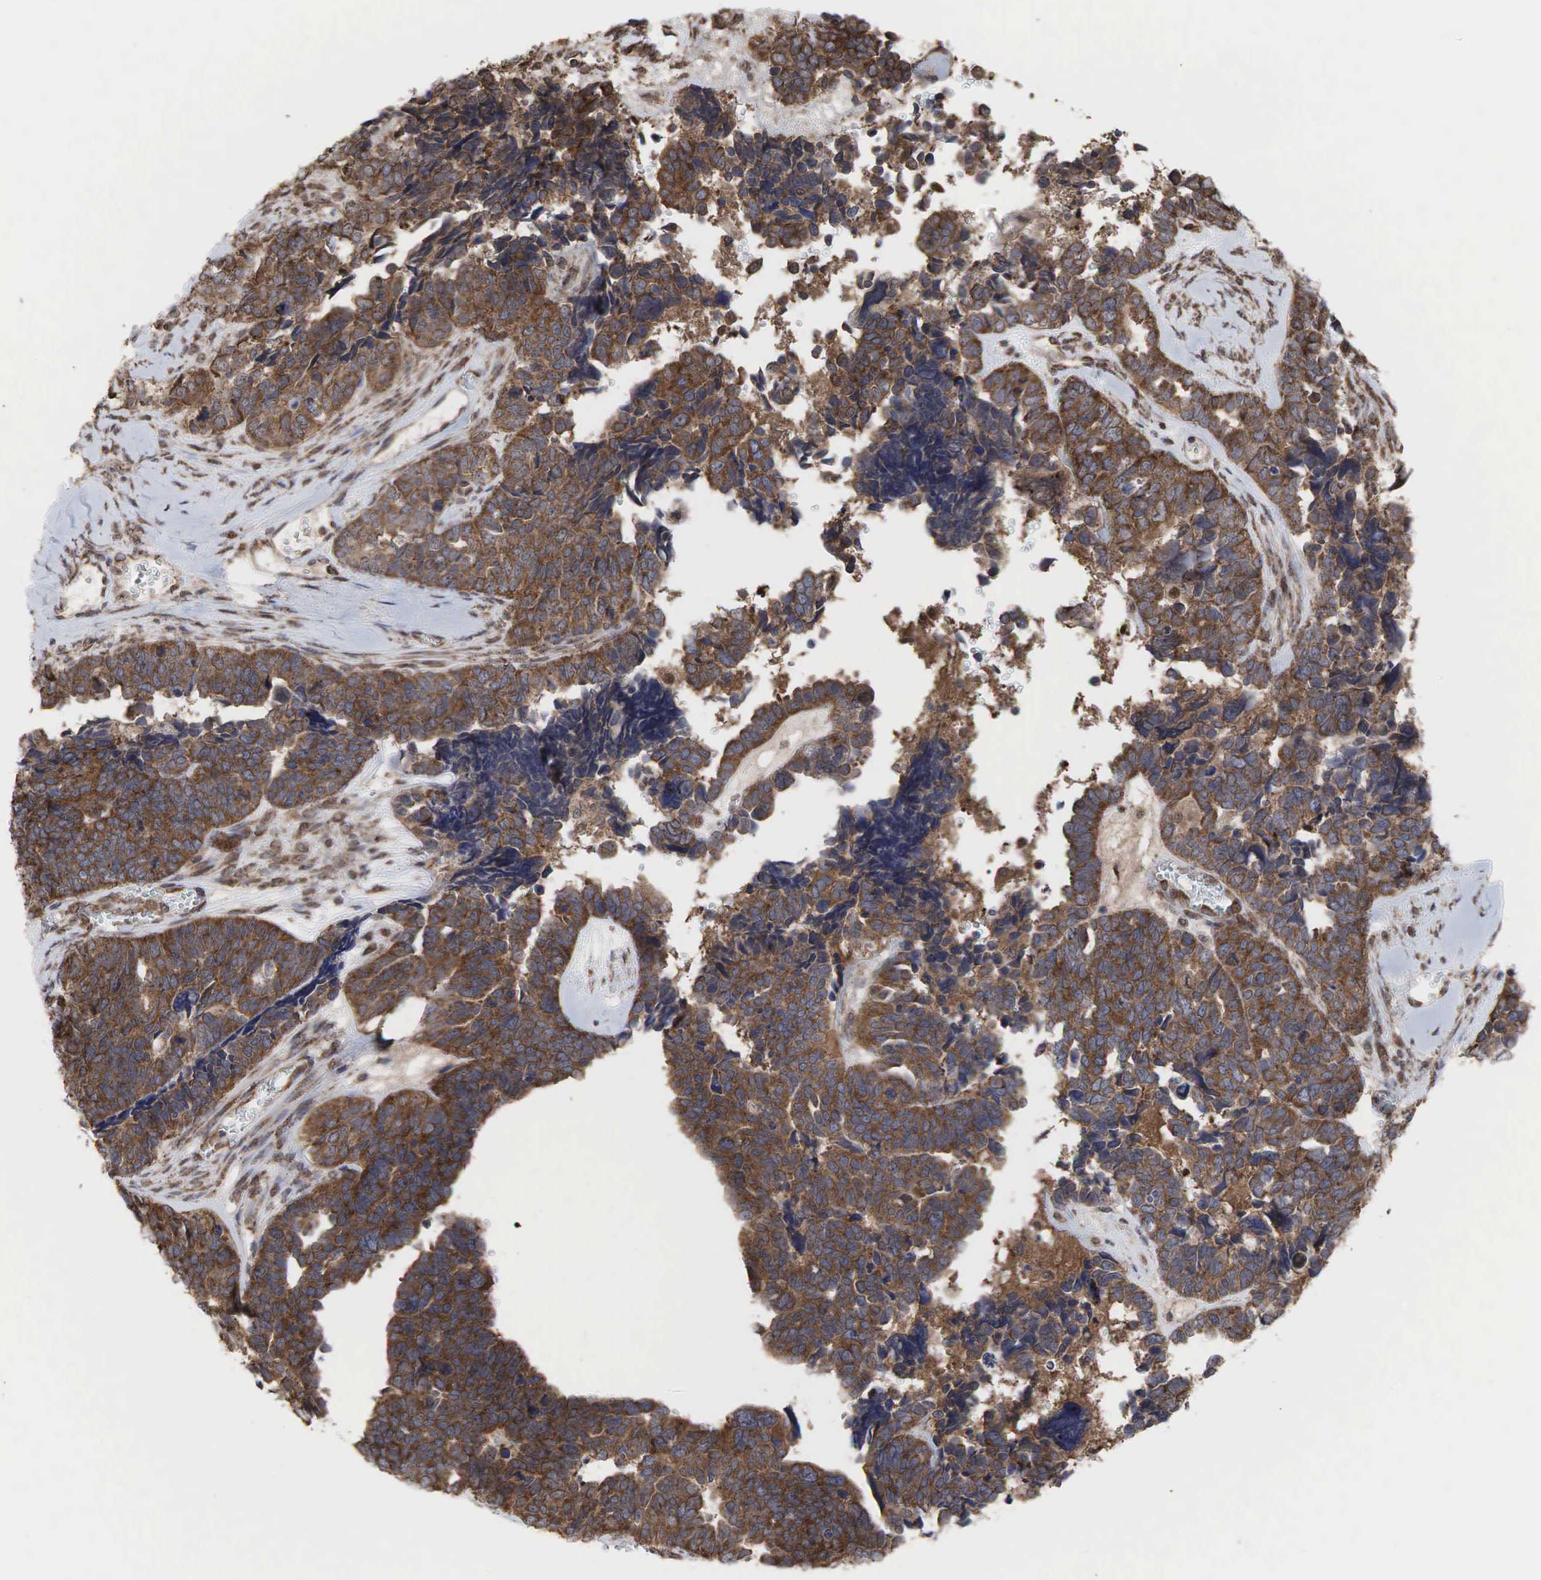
{"staining": {"intensity": "strong", "quantity": ">75%", "location": "cytoplasmic/membranous"}, "tissue": "ovarian cancer", "cell_type": "Tumor cells", "image_type": "cancer", "snomed": [{"axis": "morphology", "description": "Cystadenocarcinoma, serous, NOS"}, {"axis": "topography", "description": "Ovary"}], "caption": "Ovarian cancer (serous cystadenocarcinoma) stained with immunohistochemistry (IHC) shows strong cytoplasmic/membranous staining in about >75% of tumor cells. (Brightfield microscopy of DAB IHC at high magnification).", "gene": "PABPC5", "patient": {"sex": "female", "age": 77}}